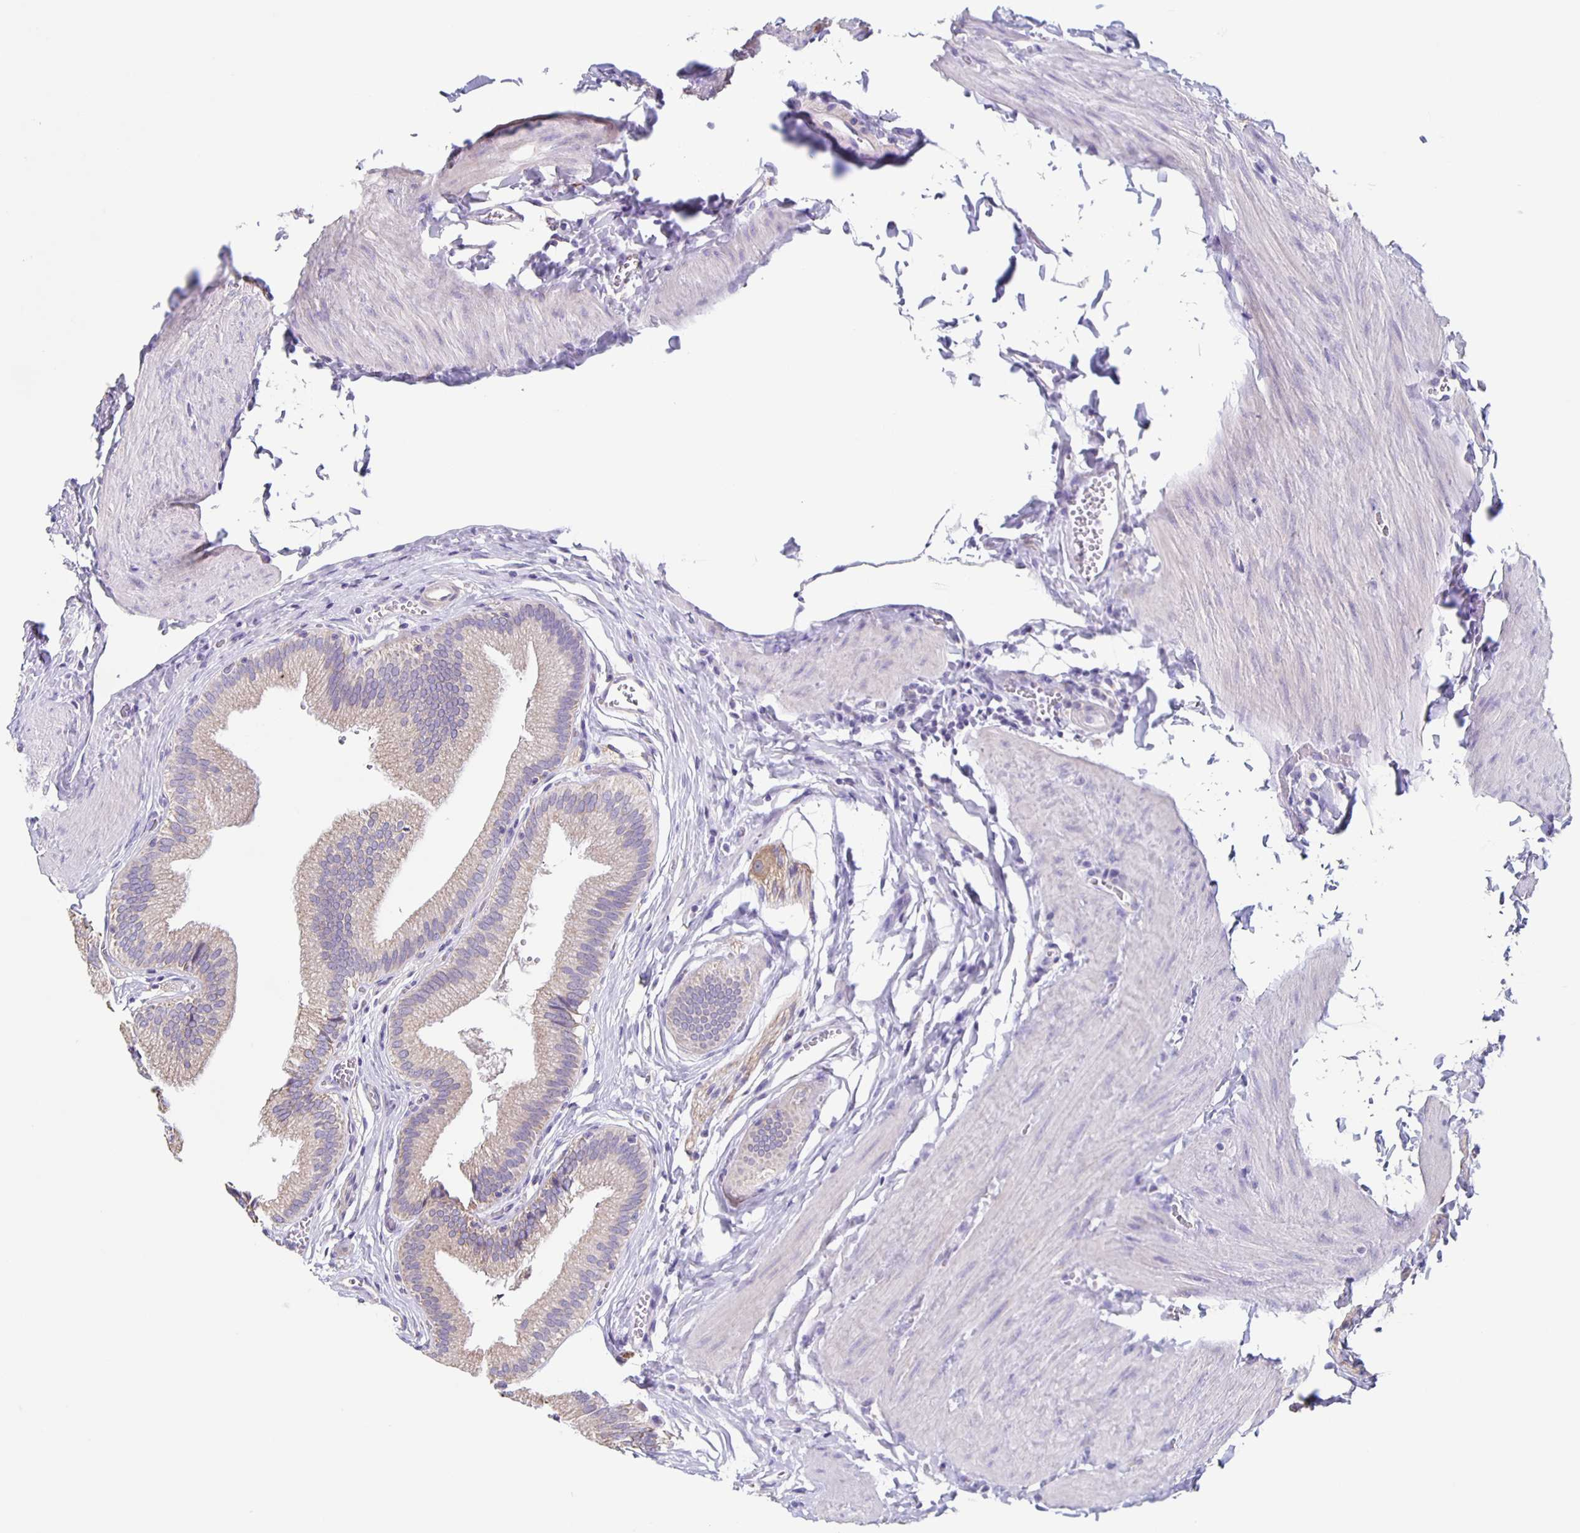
{"staining": {"intensity": "weak", "quantity": "25%-75%", "location": "cytoplasmic/membranous"}, "tissue": "gallbladder", "cell_type": "Glandular cells", "image_type": "normal", "snomed": [{"axis": "morphology", "description": "Normal tissue, NOS"}, {"axis": "topography", "description": "Gallbladder"}, {"axis": "topography", "description": "Peripheral nerve tissue"}], "caption": "Immunohistochemistry (IHC) (DAB (3,3'-diaminobenzidine)) staining of normal gallbladder shows weak cytoplasmic/membranous protein expression in about 25%-75% of glandular cells.", "gene": "TPPP", "patient": {"sex": "male", "age": 17}}